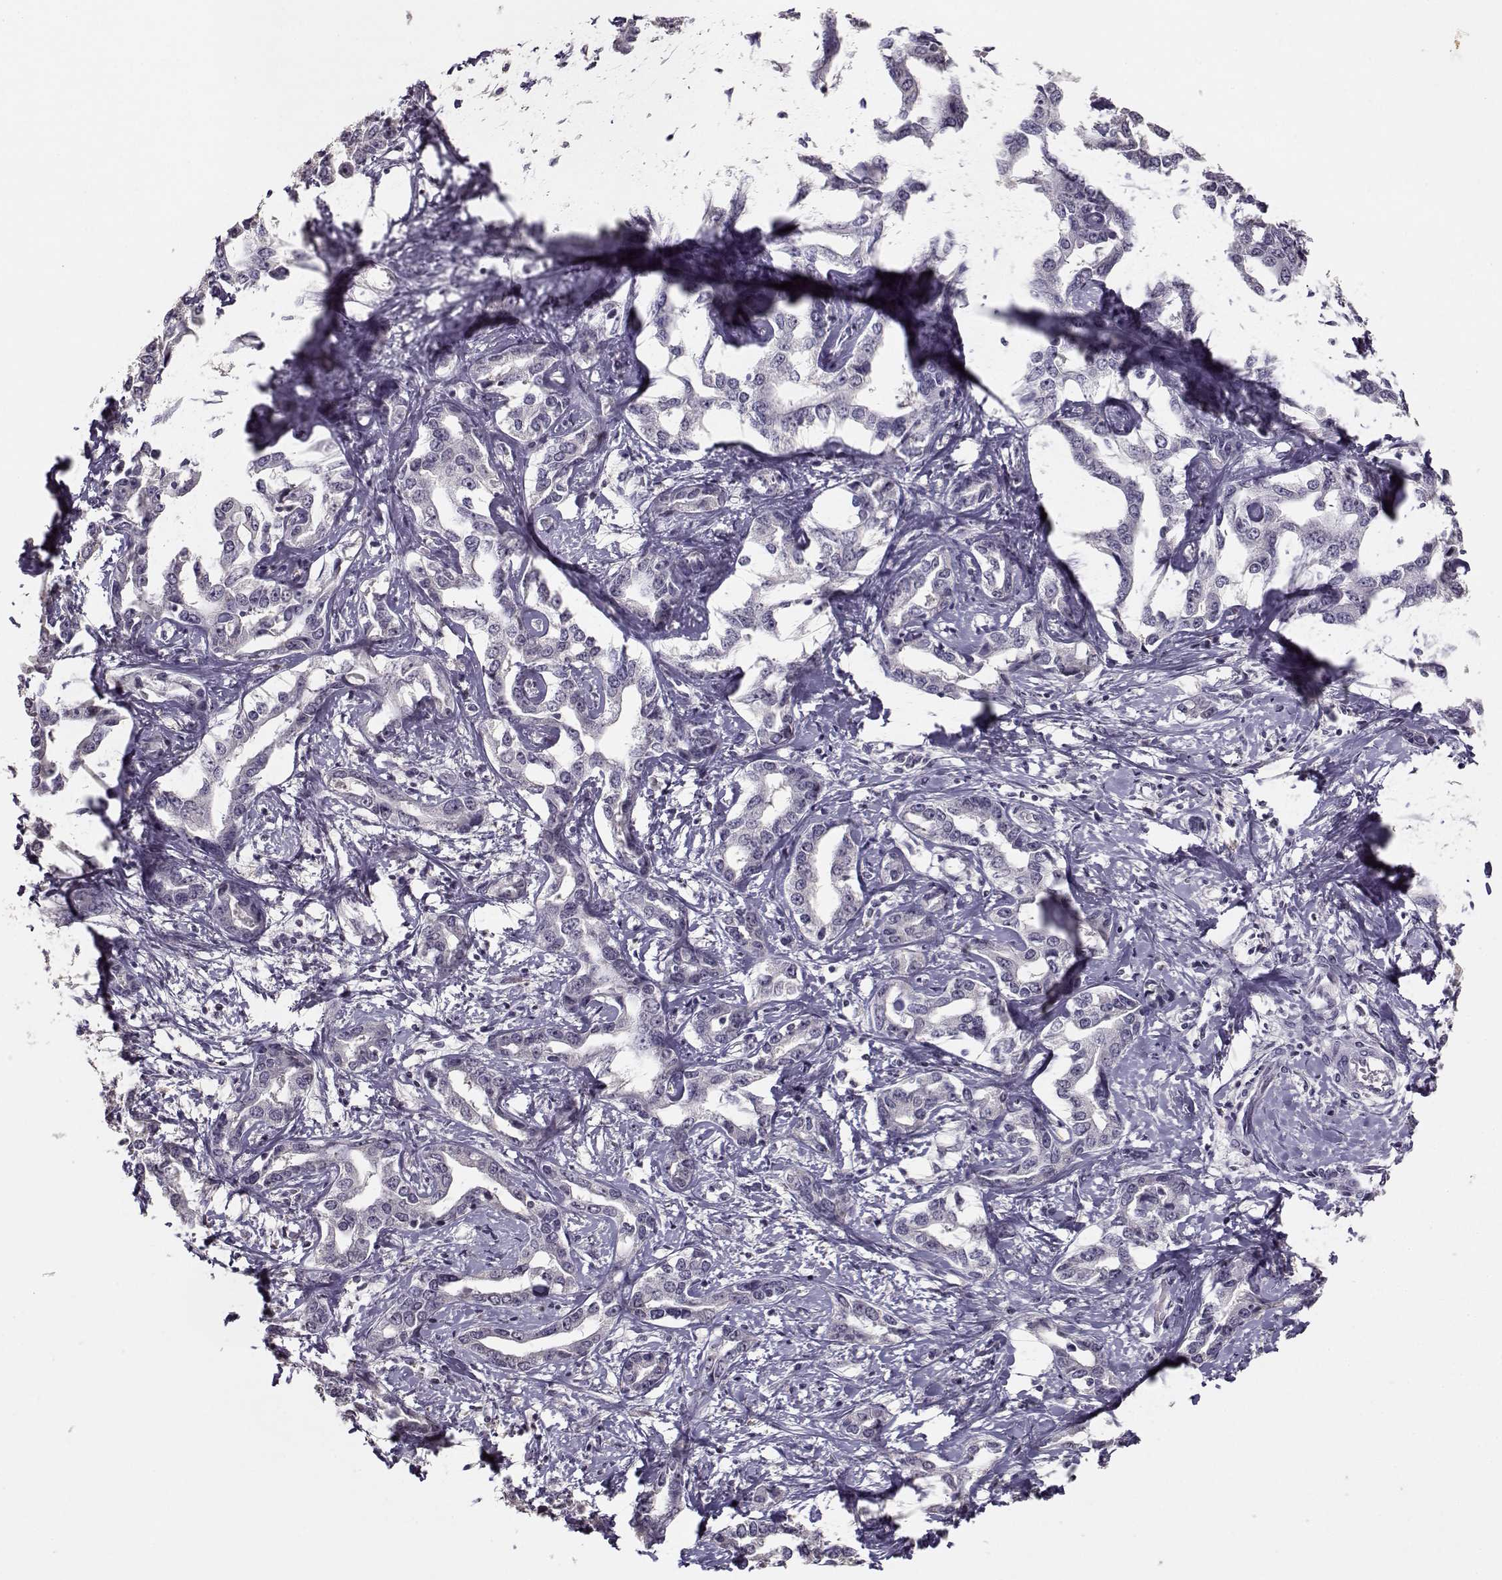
{"staining": {"intensity": "negative", "quantity": "none", "location": "none"}, "tissue": "liver cancer", "cell_type": "Tumor cells", "image_type": "cancer", "snomed": [{"axis": "morphology", "description": "Cholangiocarcinoma"}, {"axis": "topography", "description": "Liver"}], "caption": "Immunohistochemical staining of human liver cancer demonstrates no significant expression in tumor cells.", "gene": "UROC1", "patient": {"sex": "male", "age": 59}}